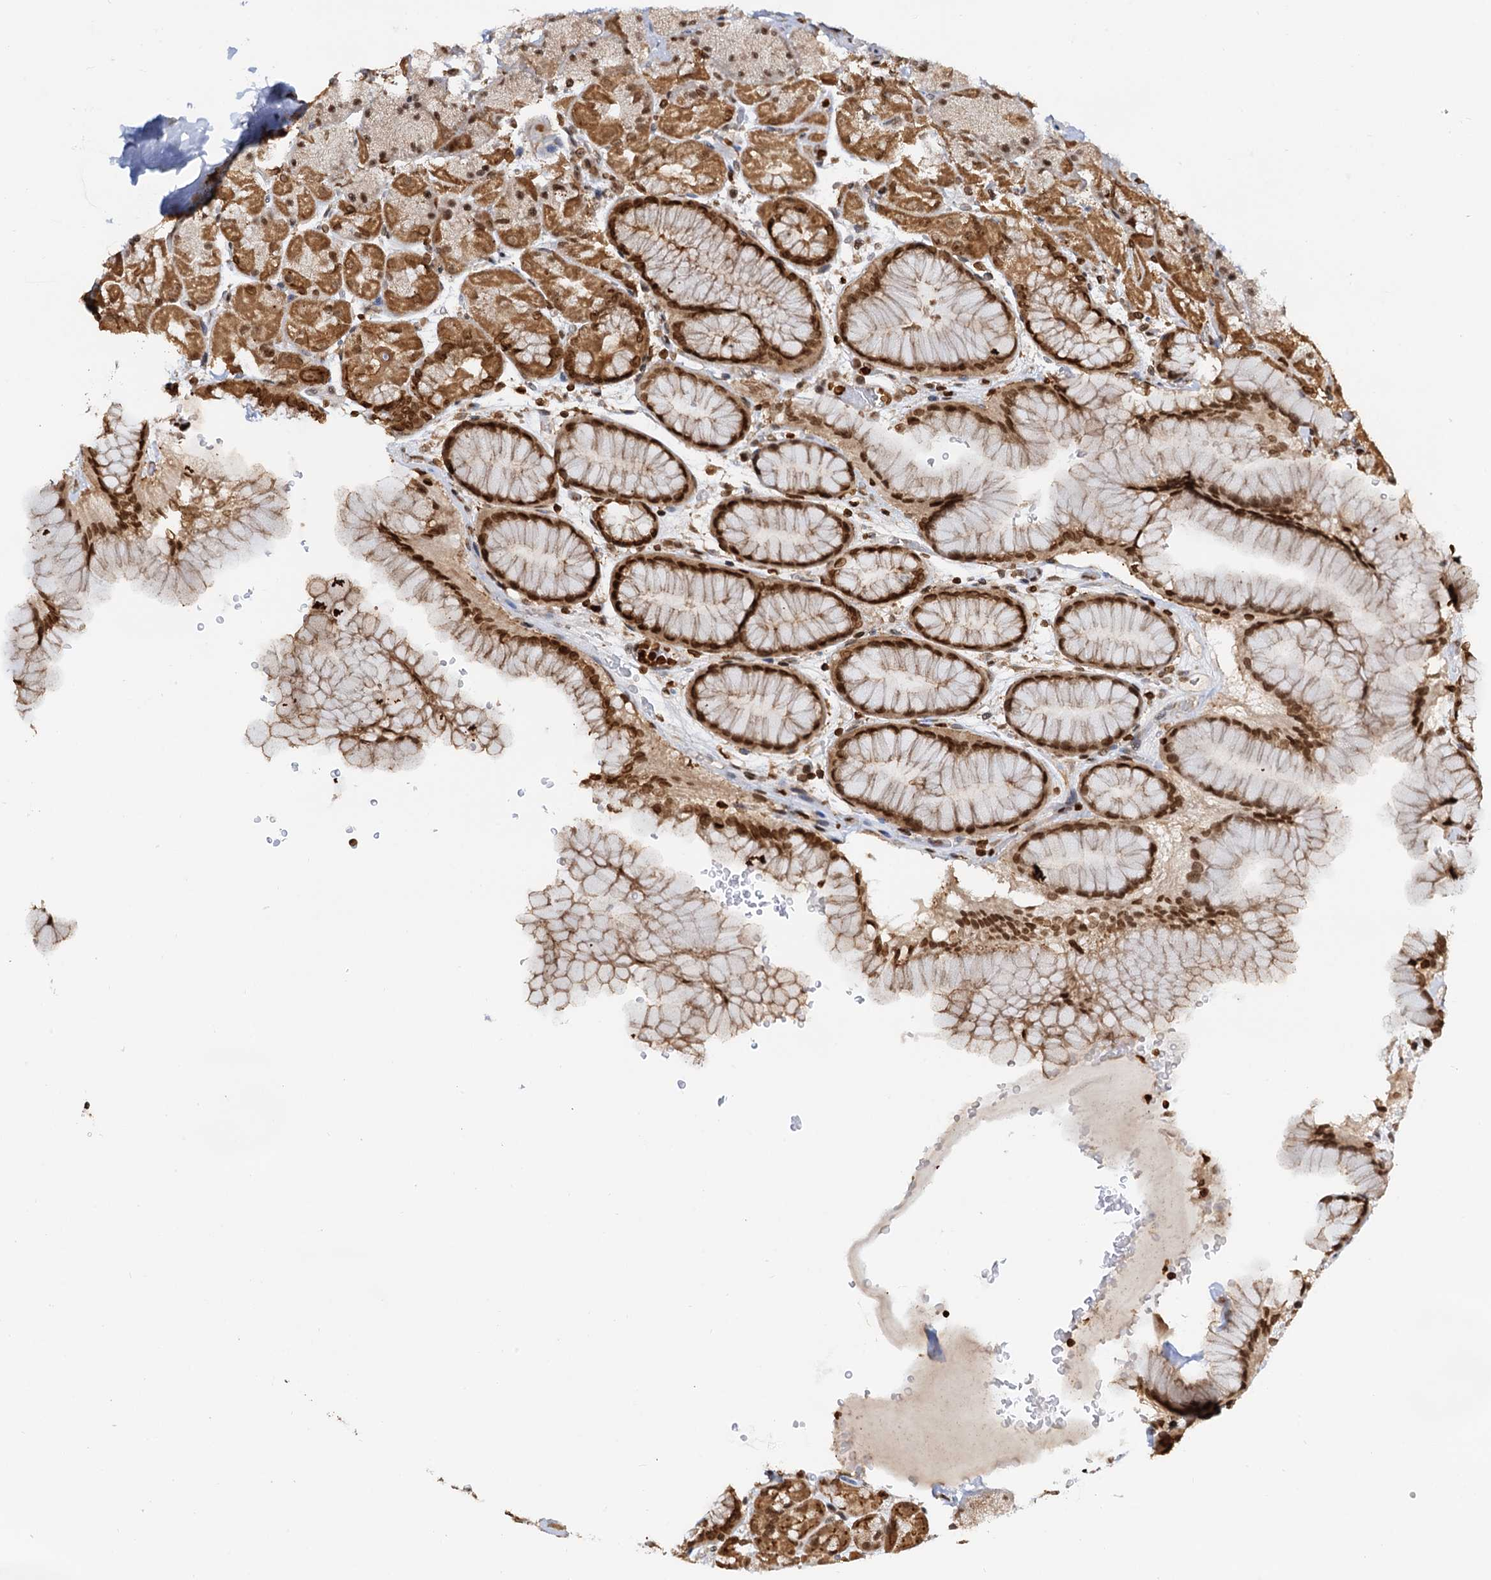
{"staining": {"intensity": "moderate", "quantity": ">75%", "location": "cytoplasmic/membranous,nuclear"}, "tissue": "stomach", "cell_type": "Glandular cells", "image_type": "normal", "snomed": [{"axis": "morphology", "description": "Normal tissue, NOS"}, {"axis": "topography", "description": "Stomach, upper"}, {"axis": "topography", "description": "Stomach, lower"}], "caption": "Immunohistochemistry (DAB (3,3'-diaminobenzidine)) staining of normal human stomach exhibits moderate cytoplasmic/membranous,nuclear protein expression in about >75% of glandular cells.", "gene": "ZC3H13", "patient": {"sex": "male", "age": 67}}